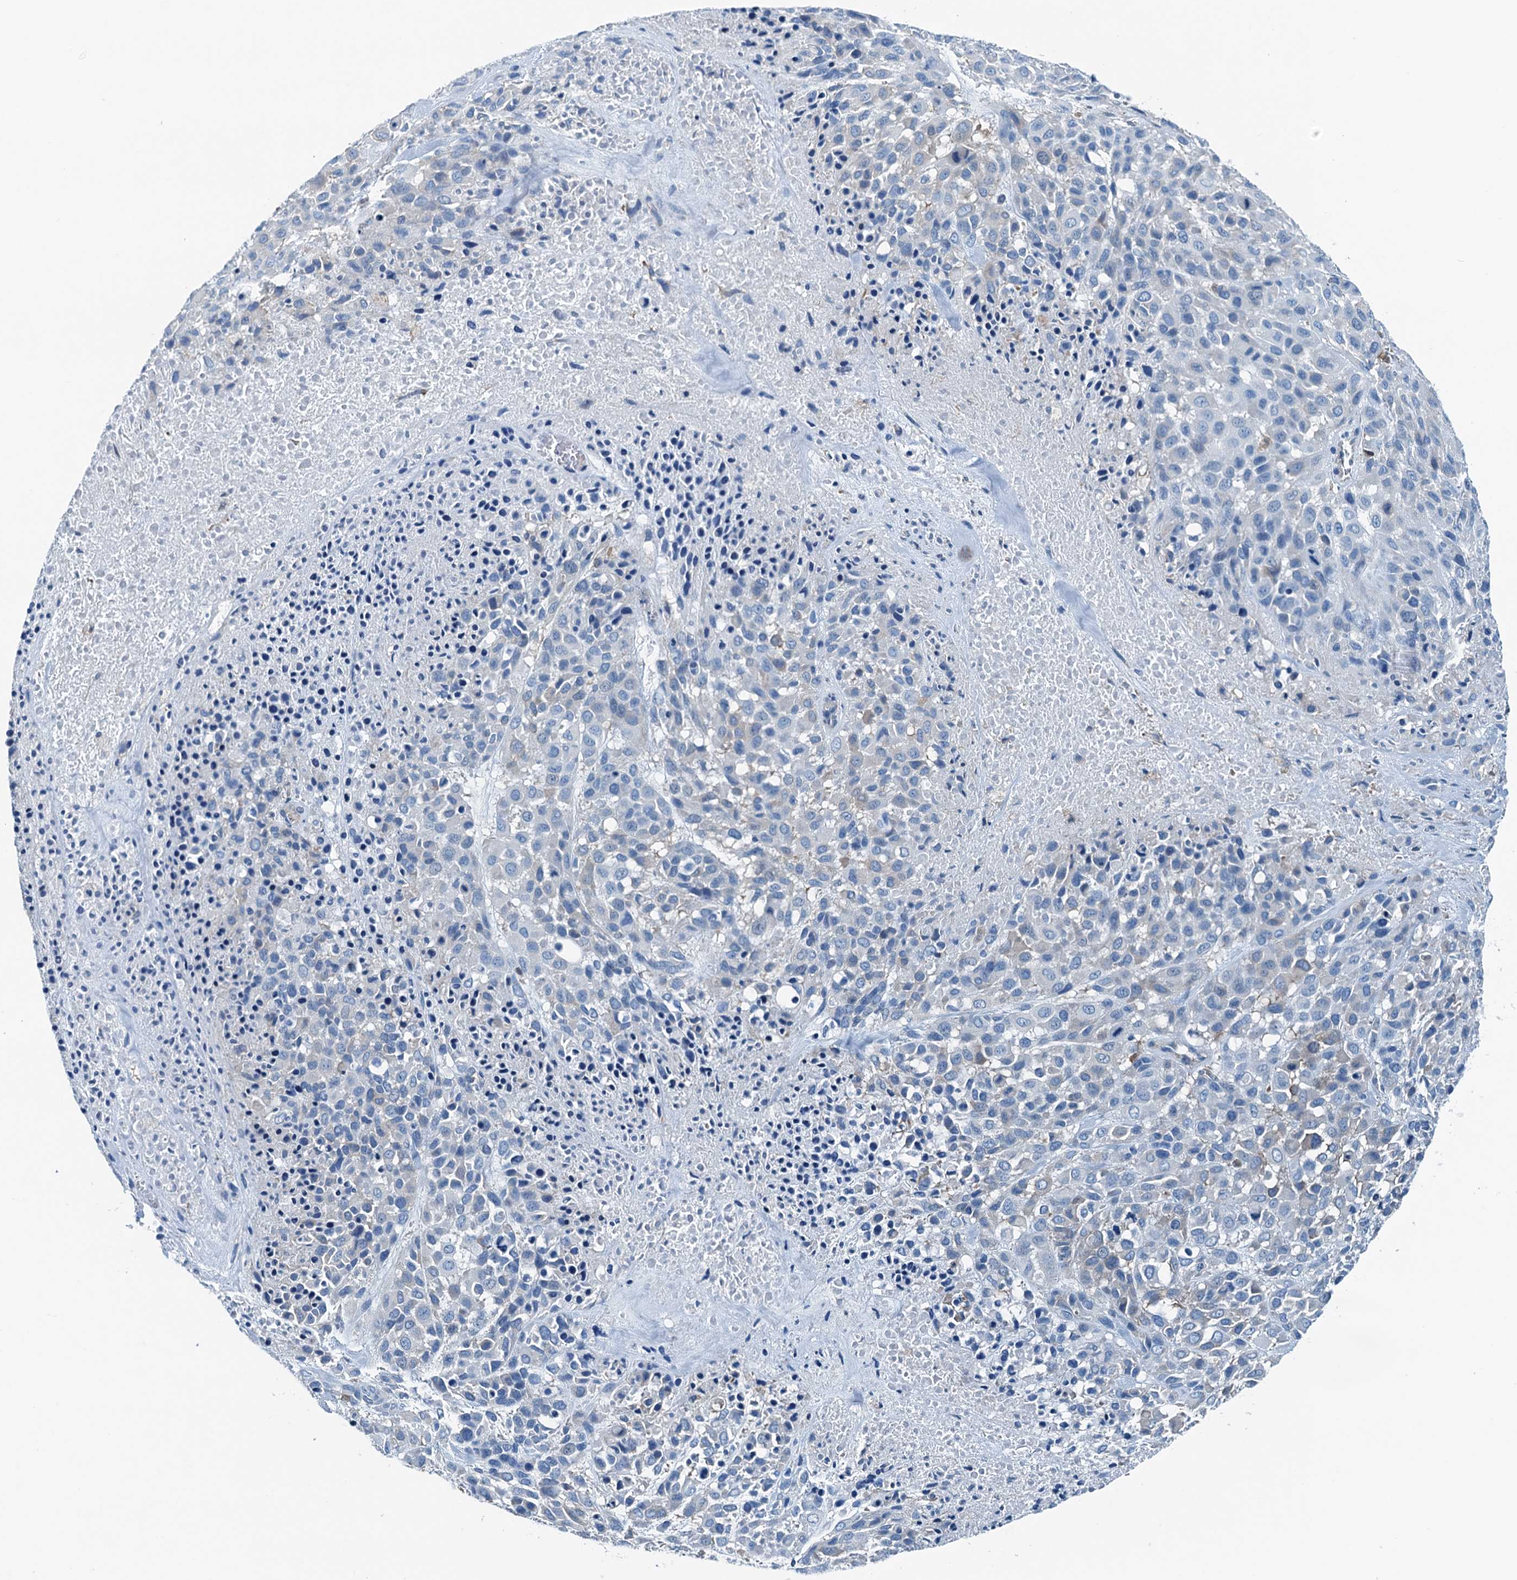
{"staining": {"intensity": "negative", "quantity": "none", "location": "none"}, "tissue": "melanoma", "cell_type": "Tumor cells", "image_type": "cancer", "snomed": [{"axis": "morphology", "description": "Malignant melanoma, Metastatic site"}, {"axis": "topography", "description": "Skin"}], "caption": "Immunohistochemistry micrograph of malignant melanoma (metastatic site) stained for a protein (brown), which reveals no staining in tumor cells. The staining is performed using DAB brown chromogen with nuclei counter-stained in using hematoxylin.", "gene": "RAB3IL1", "patient": {"sex": "female", "age": 81}}